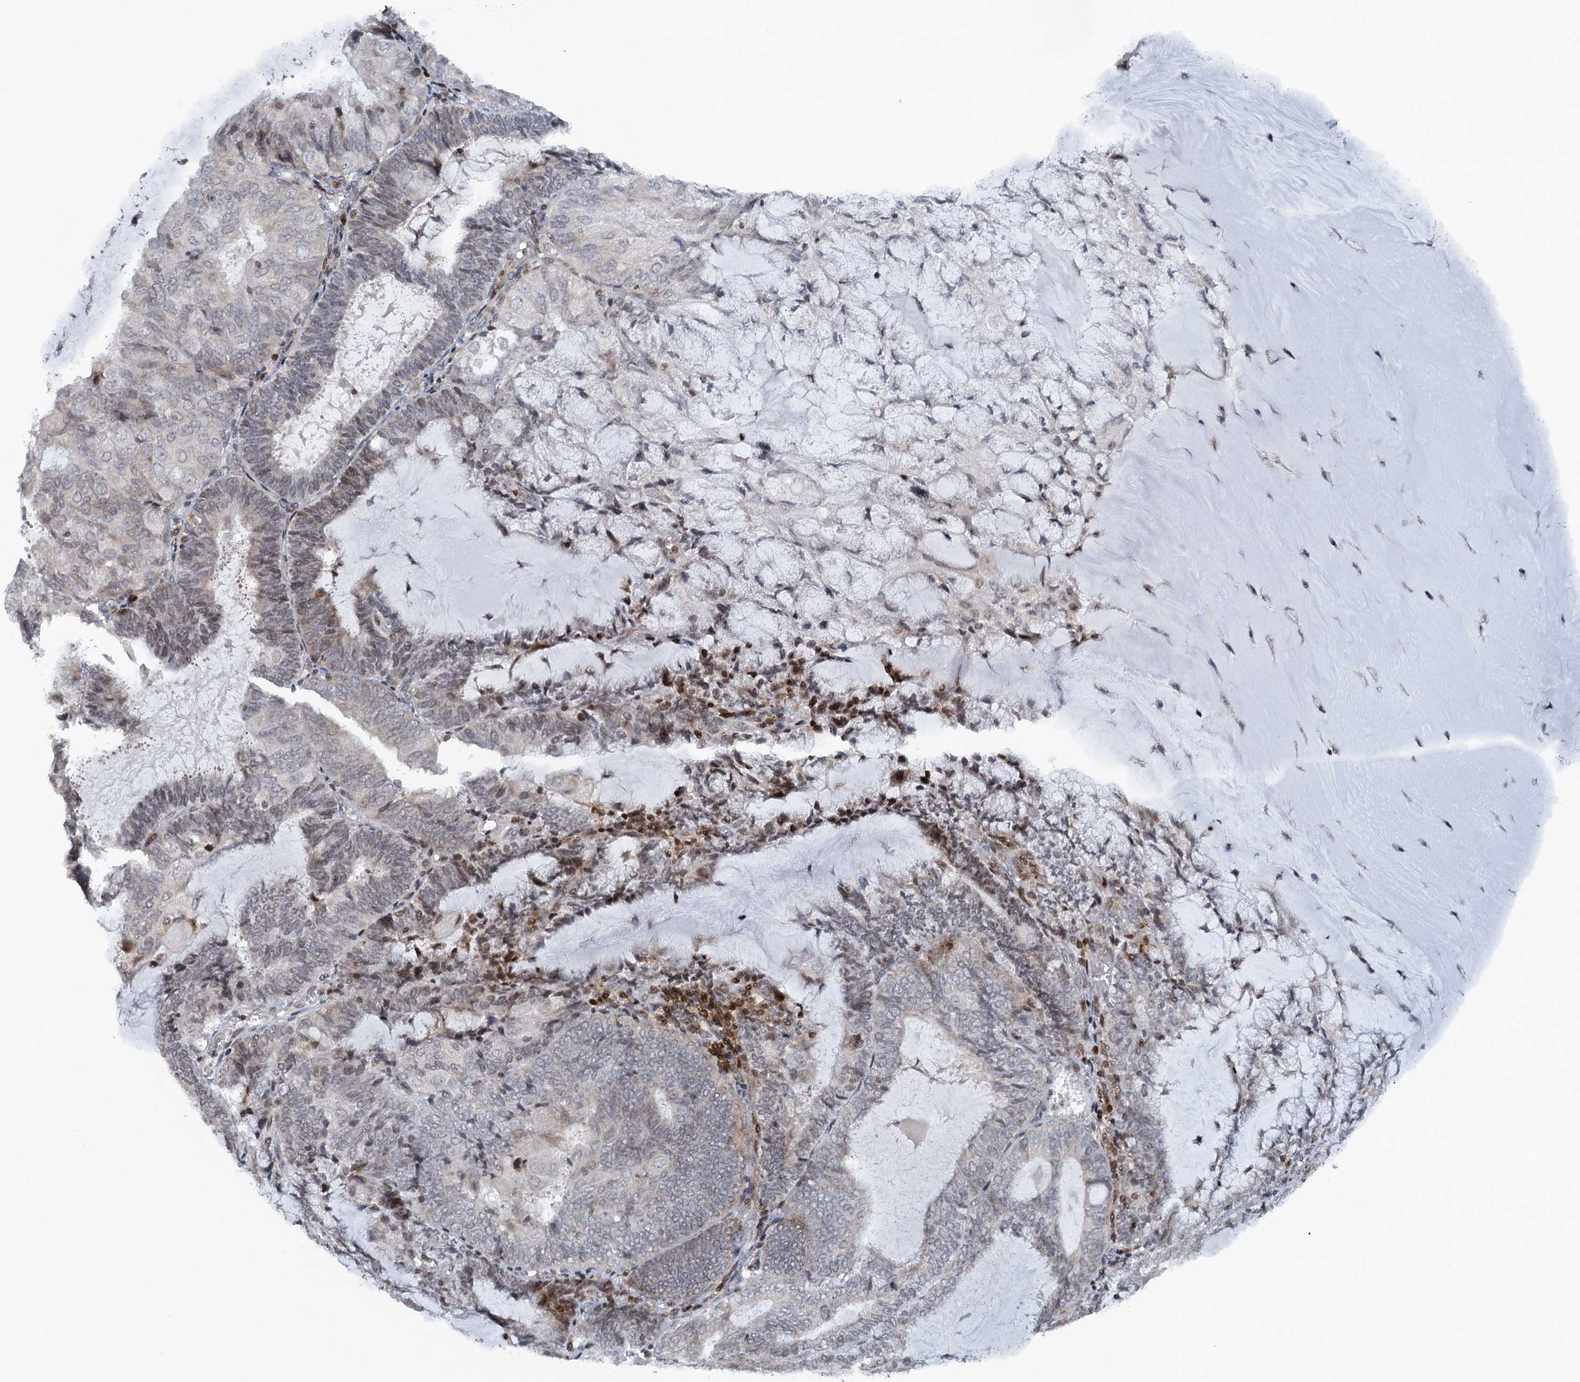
{"staining": {"intensity": "negative", "quantity": "none", "location": "none"}, "tissue": "endometrial cancer", "cell_type": "Tumor cells", "image_type": "cancer", "snomed": [{"axis": "morphology", "description": "Adenocarcinoma, NOS"}, {"axis": "topography", "description": "Endometrium"}], "caption": "Immunohistochemistry (IHC) photomicrograph of neoplastic tissue: human endometrial adenocarcinoma stained with DAB shows no significant protein expression in tumor cells.", "gene": "FYB1", "patient": {"sex": "female", "age": 81}}